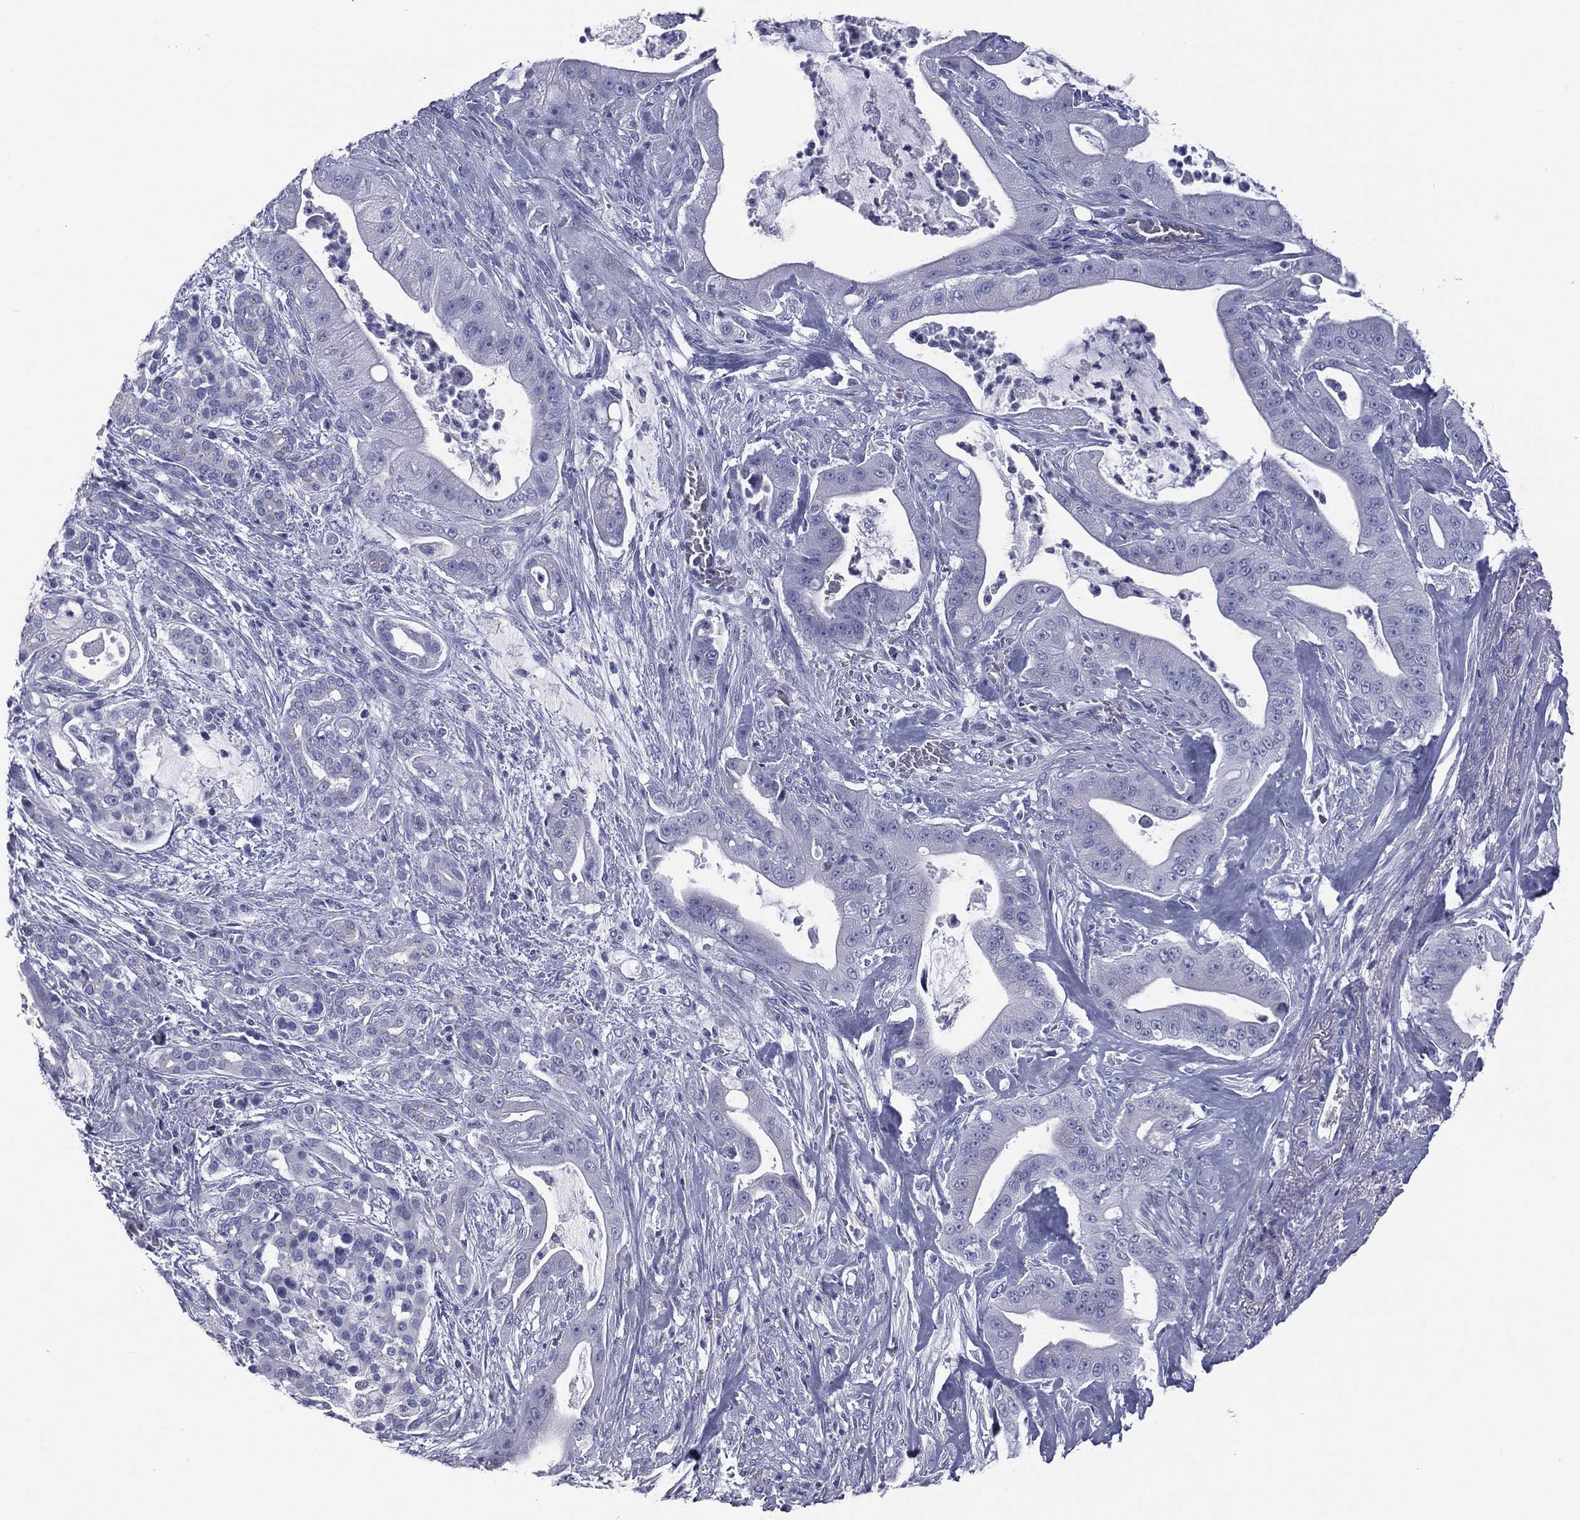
{"staining": {"intensity": "negative", "quantity": "none", "location": "none"}, "tissue": "pancreatic cancer", "cell_type": "Tumor cells", "image_type": "cancer", "snomed": [{"axis": "morphology", "description": "Normal tissue, NOS"}, {"axis": "morphology", "description": "Inflammation, NOS"}, {"axis": "morphology", "description": "Adenocarcinoma, NOS"}, {"axis": "topography", "description": "Pancreas"}], "caption": "High power microscopy photomicrograph of an IHC image of pancreatic cancer, revealing no significant expression in tumor cells. (Brightfield microscopy of DAB (3,3'-diaminobenzidine) IHC at high magnification).", "gene": "MLN", "patient": {"sex": "male", "age": 57}}